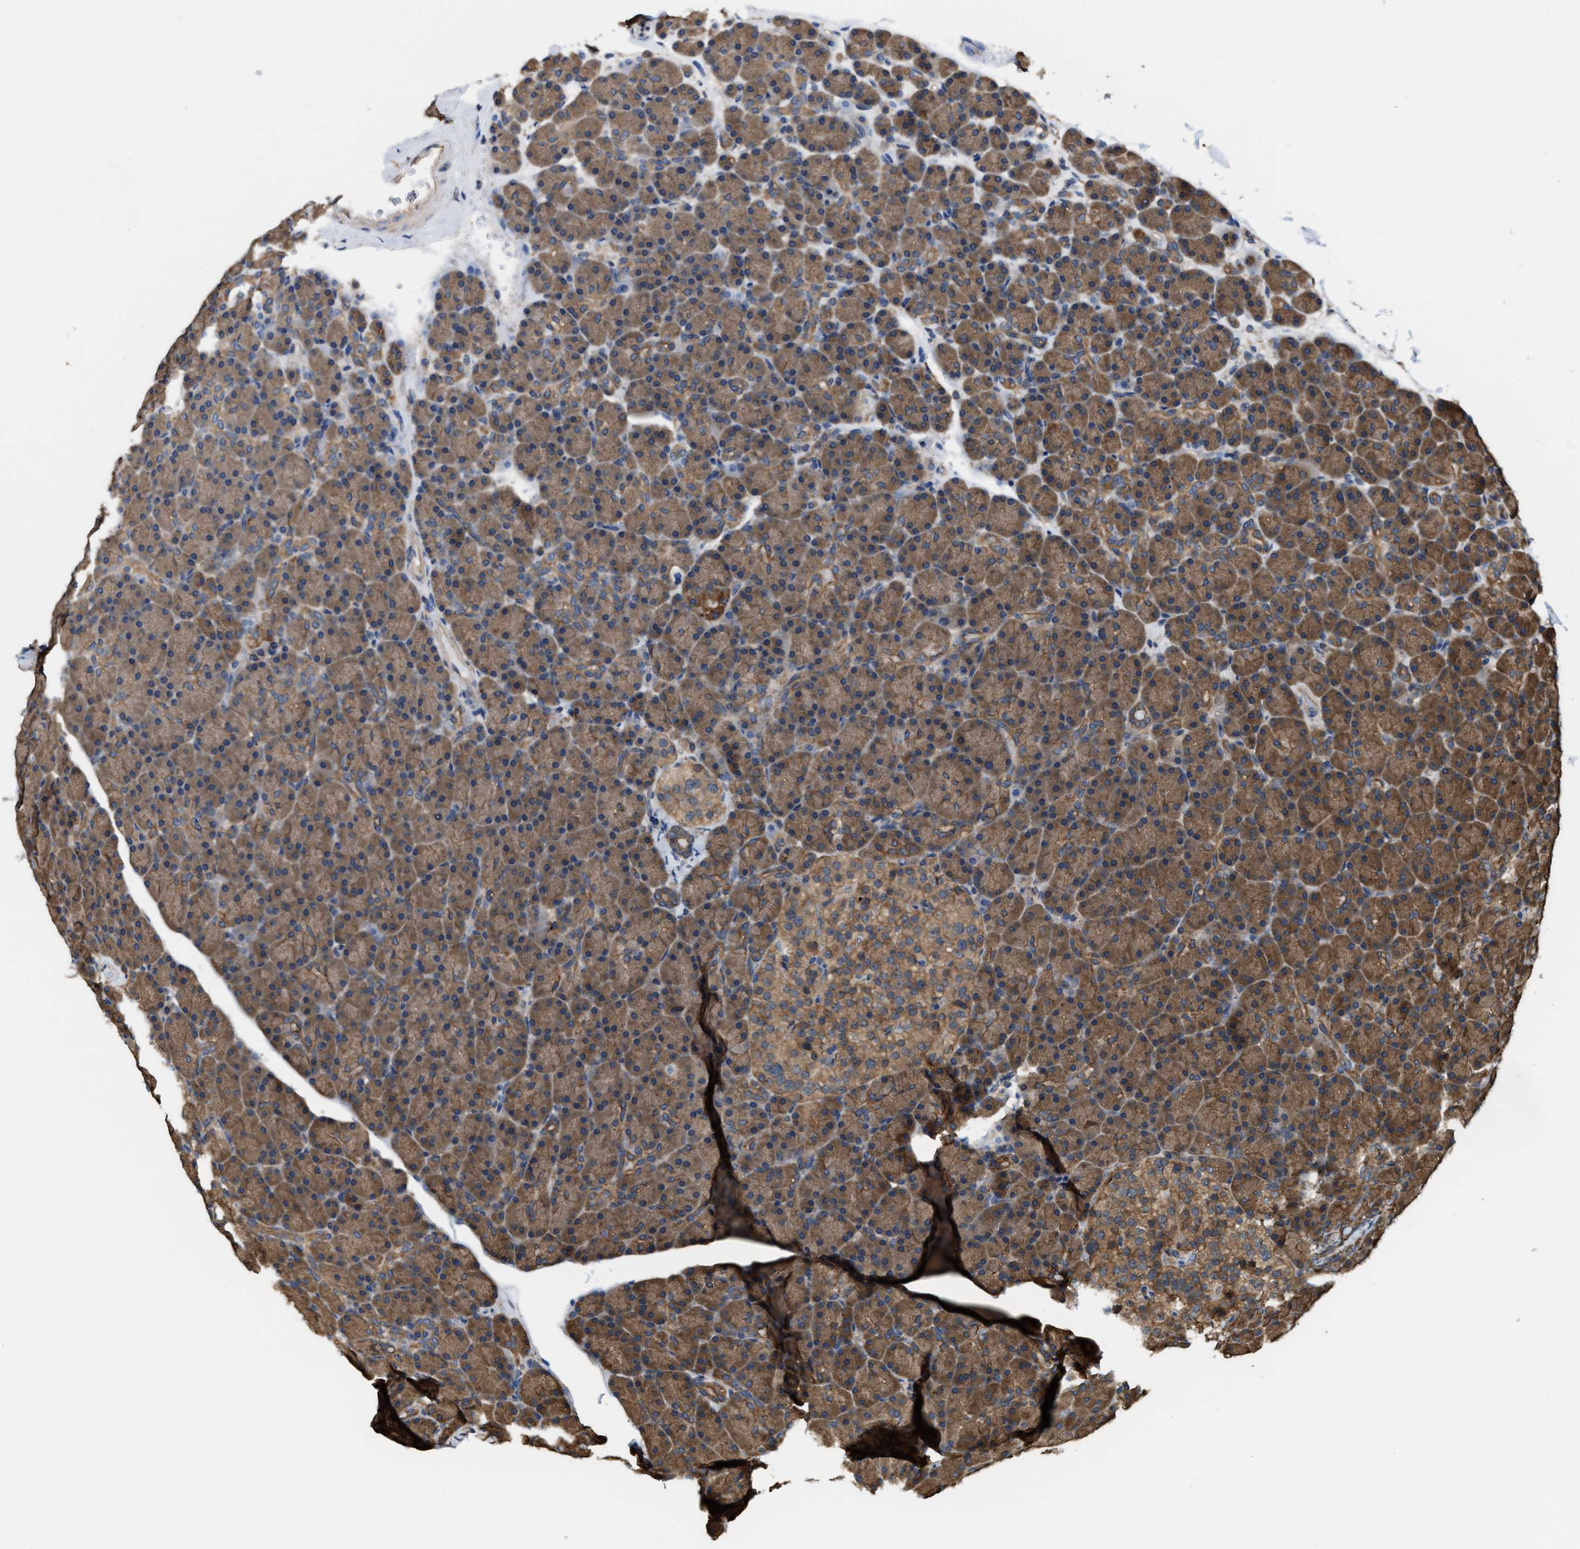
{"staining": {"intensity": "moderate", "quantity": ">75%", "location": "cytoplasmic/membranous"}, "tissue": "pancreas", "cell_type": "Exocrine glandular cells", "image_type": "normal", "snomed": [{"axis": "morphology", "description": "Normal tissue, NOS"}, {"axis": "topography", "description": "Pancreas"}], "caption": "Immunohistochemical staining of normal human pancreas shows >75% levels of moderate cytoplasmic/membranous protein positivity in about >75% of exocrine glandular cells.", "gene": "ATIC", "patient": {"sex": "female", "age": 43}}